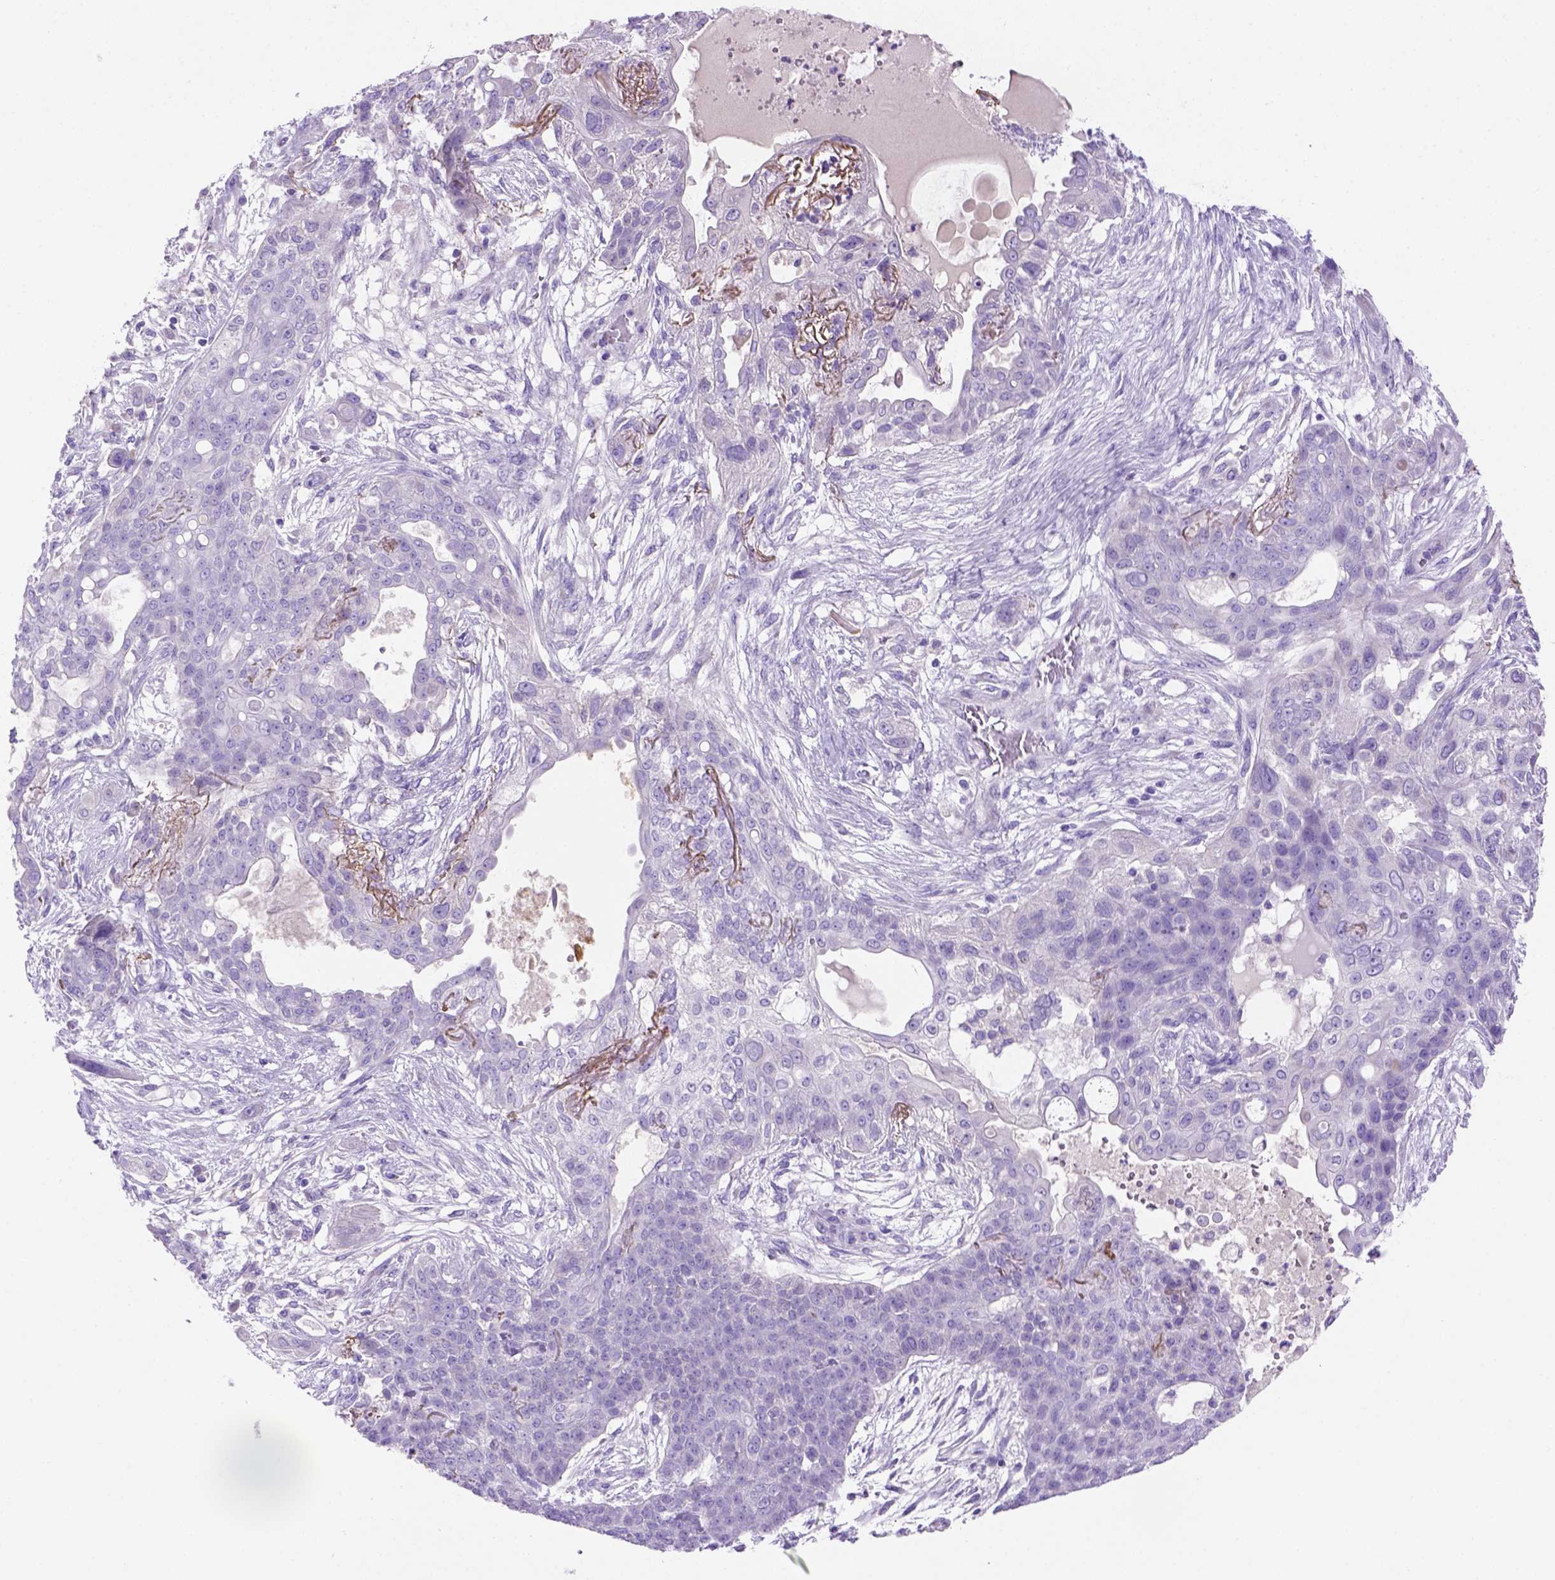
{"staining": {"intensity": "negative", "quantity": "none", "location": "none"}, "tissue": "lung cancer", "cell_type": "Tumor cells", "image_type": "cancer", "snomed": [{"axis": "morphology", "description": "Squamous cell carcinoma, NOS"}, {"axis": "topography", "description": "Lung"}], "caption": "Tumor cells show no significant protein expression in lung squamous cell carcinoma. The staining was performed using DAB (3,3'-diaminobenzidine) to visualize the protein expression in brown, while the nuclei were stained in blue with hematoxylin (Magnification: 20x).", "gene": "SIRPD", "patient": {"sex": "female", "age": 70}}